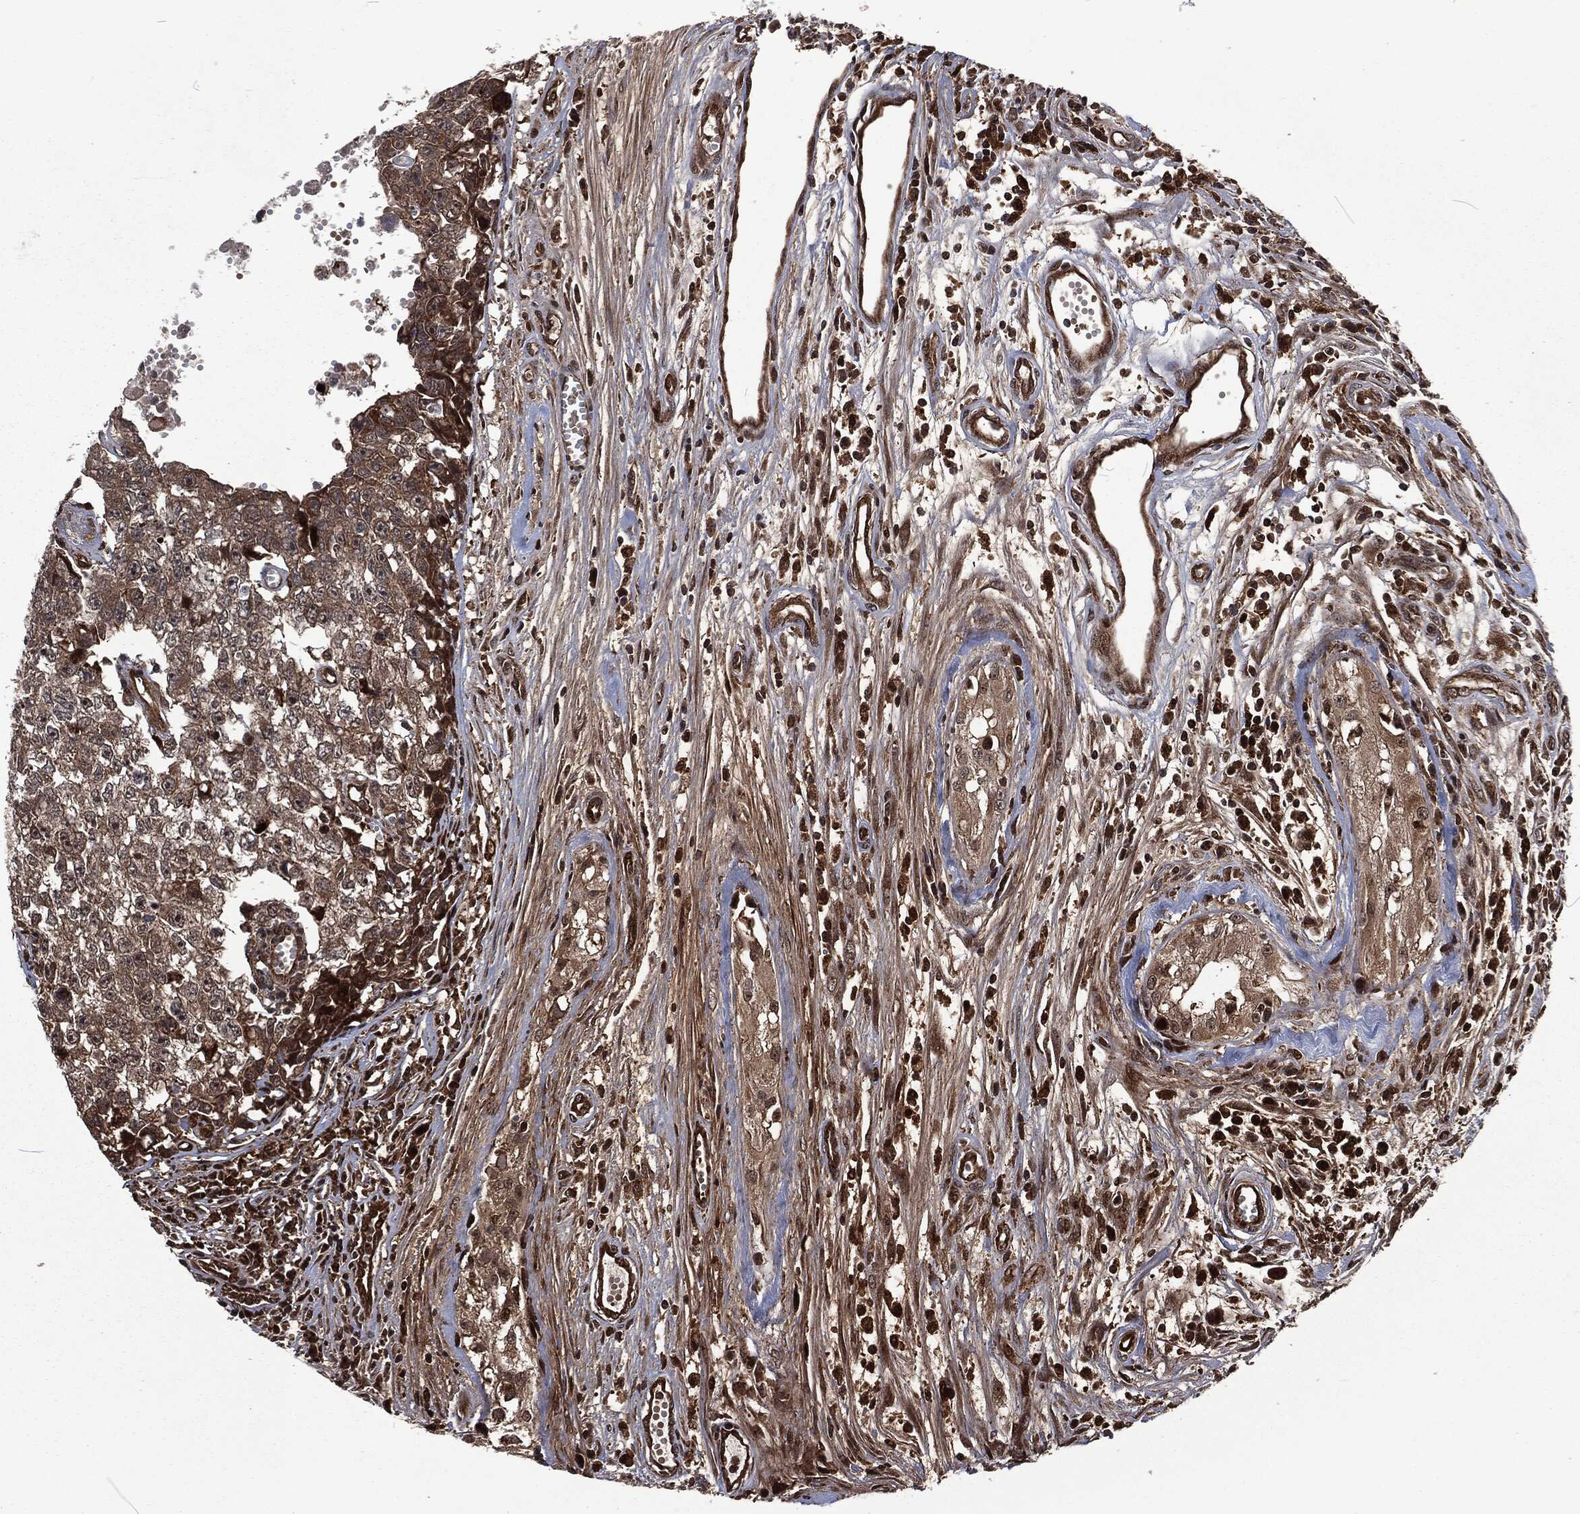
{"staining": {"intensity": "weak", "quantity": ">75%", "location": "cytoplasmic/membranous"}, "tissue": "testis cancer", "cell_type": "Tumor cells", "image_type": "cancer", "snomed": [{"axis": "morphology", "description": "Seminoma, NOS"}, {"axis": "morphology", "description": "Carcinoma, Embryonal, NOS"}, {"axis": "topography", "description": "Testis"}], "caption": "Testis embryonal carcinoma was stained to show a protein in brown. There is low levels of weak cytoplasmic/membranous expression in approximately >75% of tumor cells.", "gene": "CMPK2", "patient": {"sex": "male", "age": 22}}